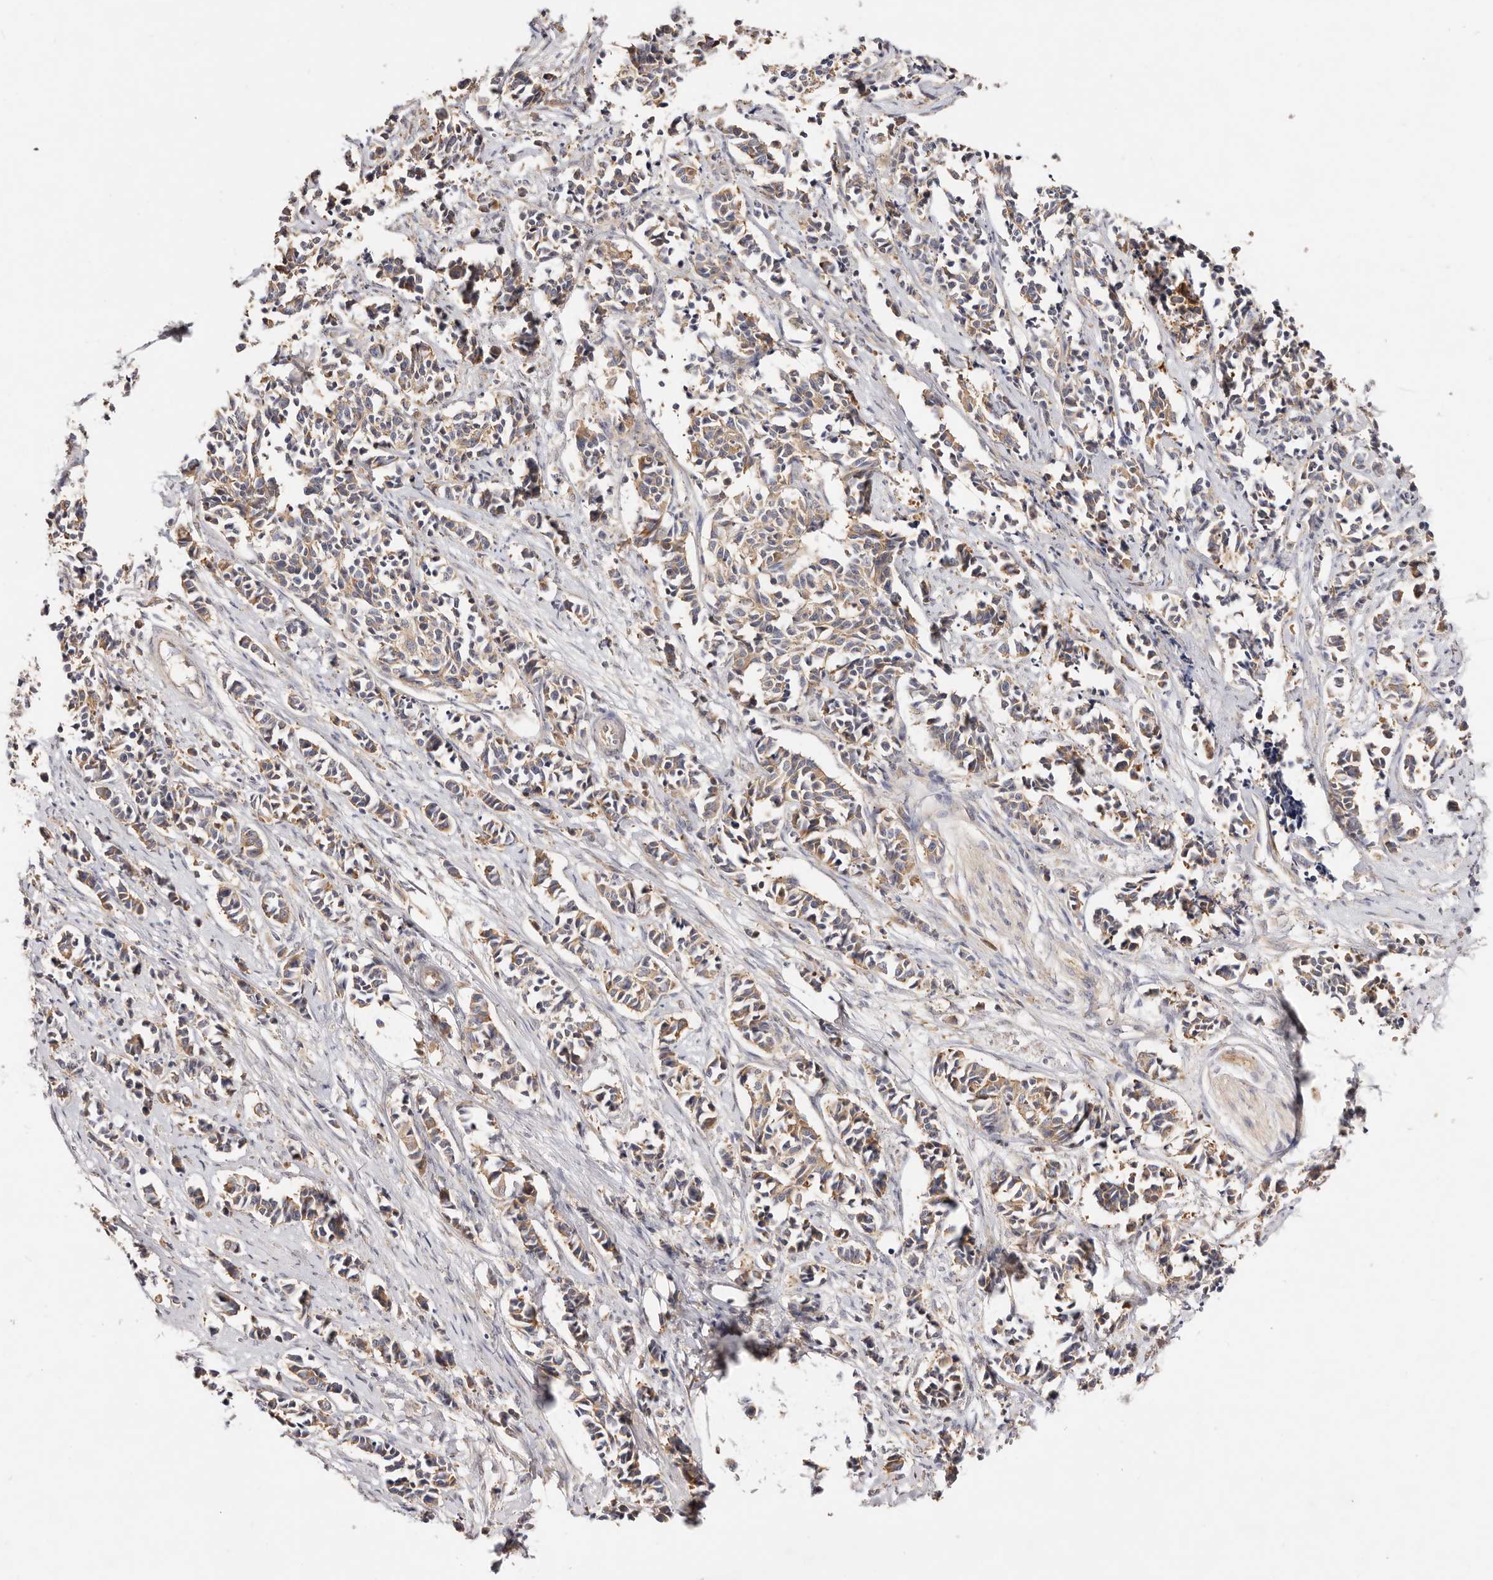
{"staining": {"intensity": "moderate", "quantity": ">75%", "location": "cytoplasmic/membranous"}, "tissue": "cervical cancer", "cell_type": "Tumor cells", "image_type": "cancer", "snomed": [{"axis": "morphology", "description": "Normal tissue, NOS"}, {"axis": "morphology", "description": "Squamous cell carcinoma, NOS"}, {"axis": "topography", "description": "Cervix"}], "caption": "An immunohistochemistry (IHC) micrograph of tumor tissue is shown. Protein staining in brown labels moderate cytoplasmic/membranous positivity in squamous cell carcinoma (cervical) within tumor cells.", "gene": "GNA13", "patient": {"sex": "female", "age": 35}}